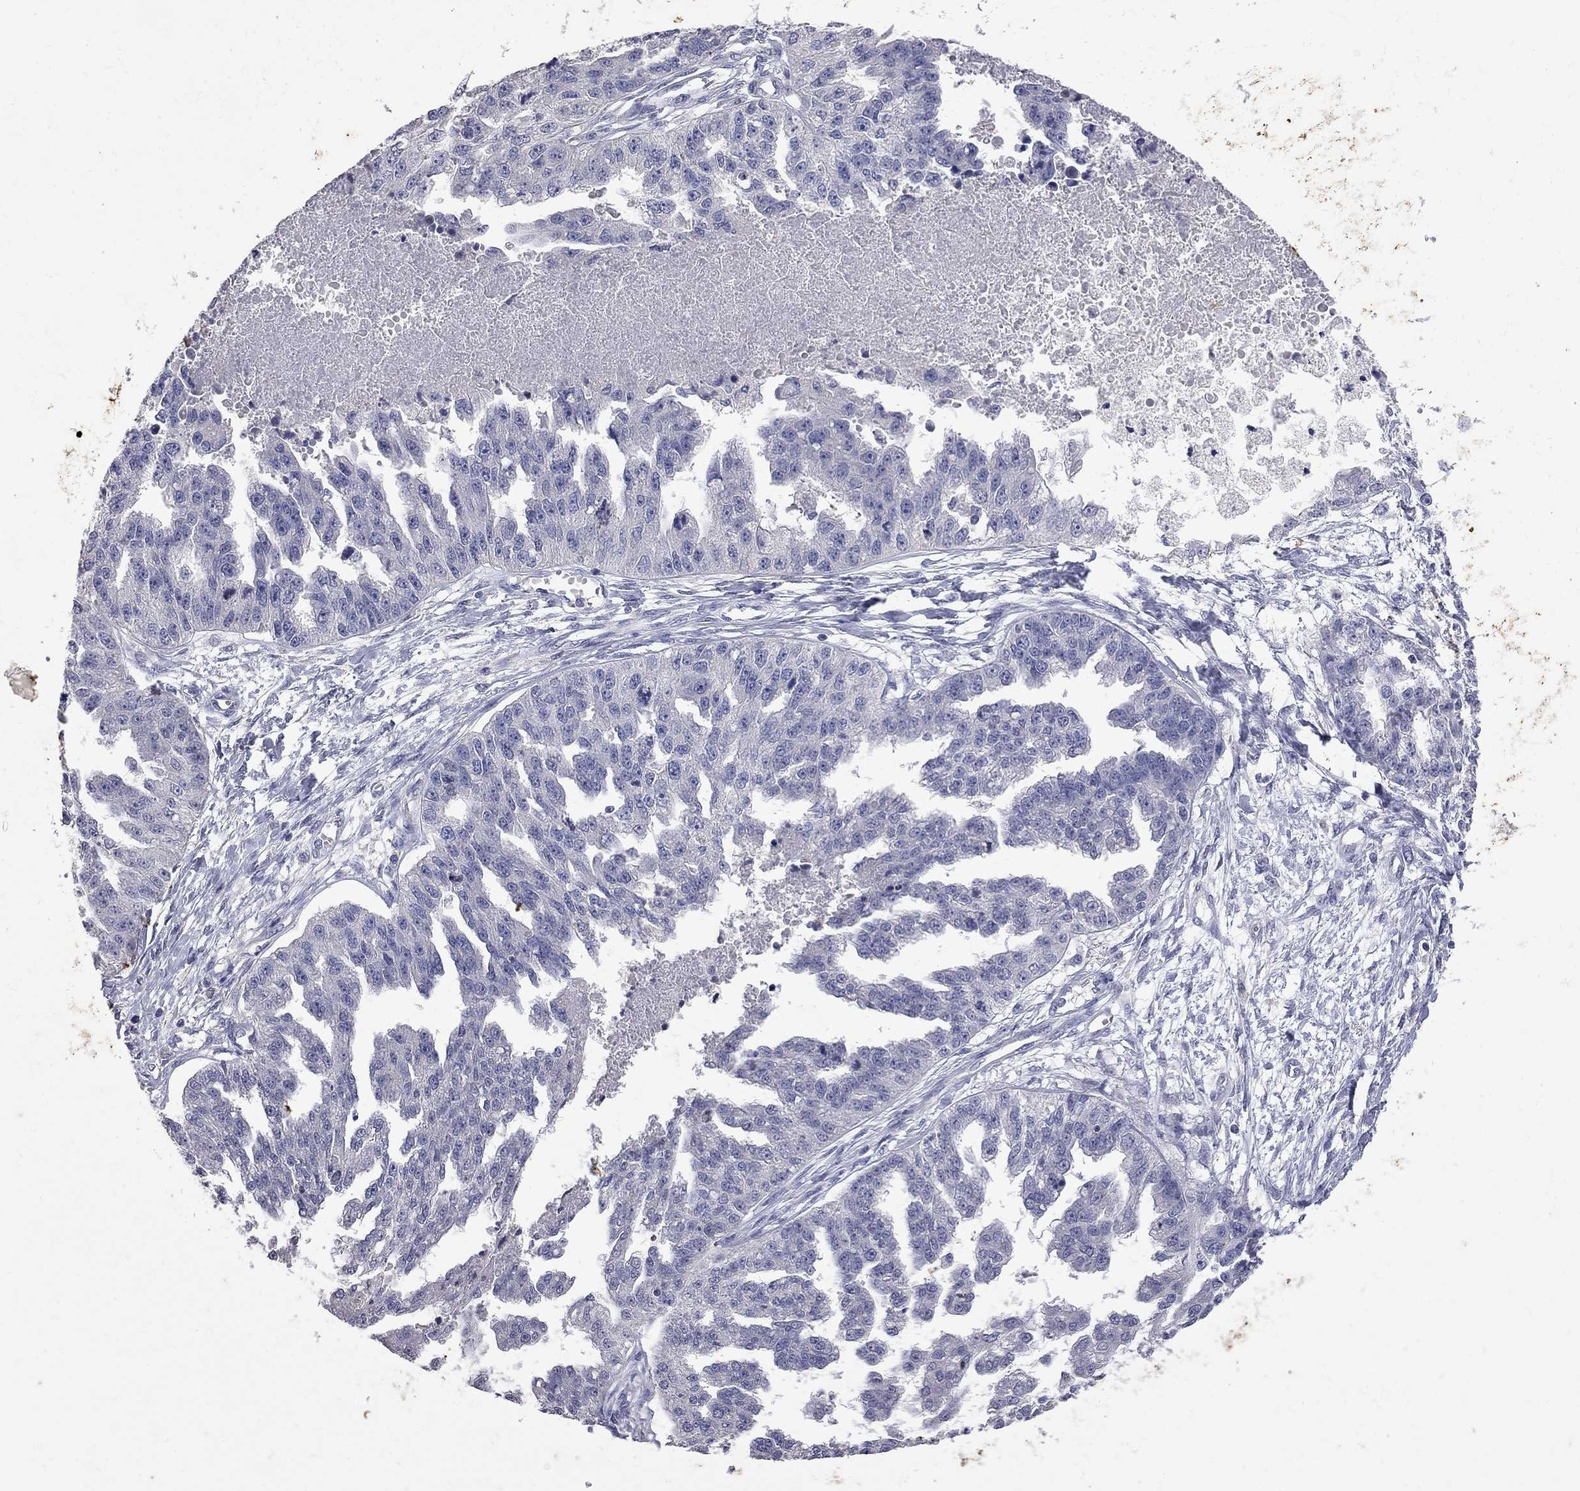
{"staining": {"intensity": "negative", "quantity": "none", "location": "none"}, "tissue": "ovarian cancer", "cell_type": "Tumor cells", "image_type": "cancer", "snomed": [{"axis": "morphology", "description": "Cystadenocarcinoma, serous, NOS"}, {"axis": "topography", "description": "Ovary"}], "caption": "Immunohistochemical staining of ovarian cancer (serous cystadenocarcinoma) exhibits no significant staining in tumor cells.", "gene": "NOS2", "patient": {"sex": "female", "age": 58}}